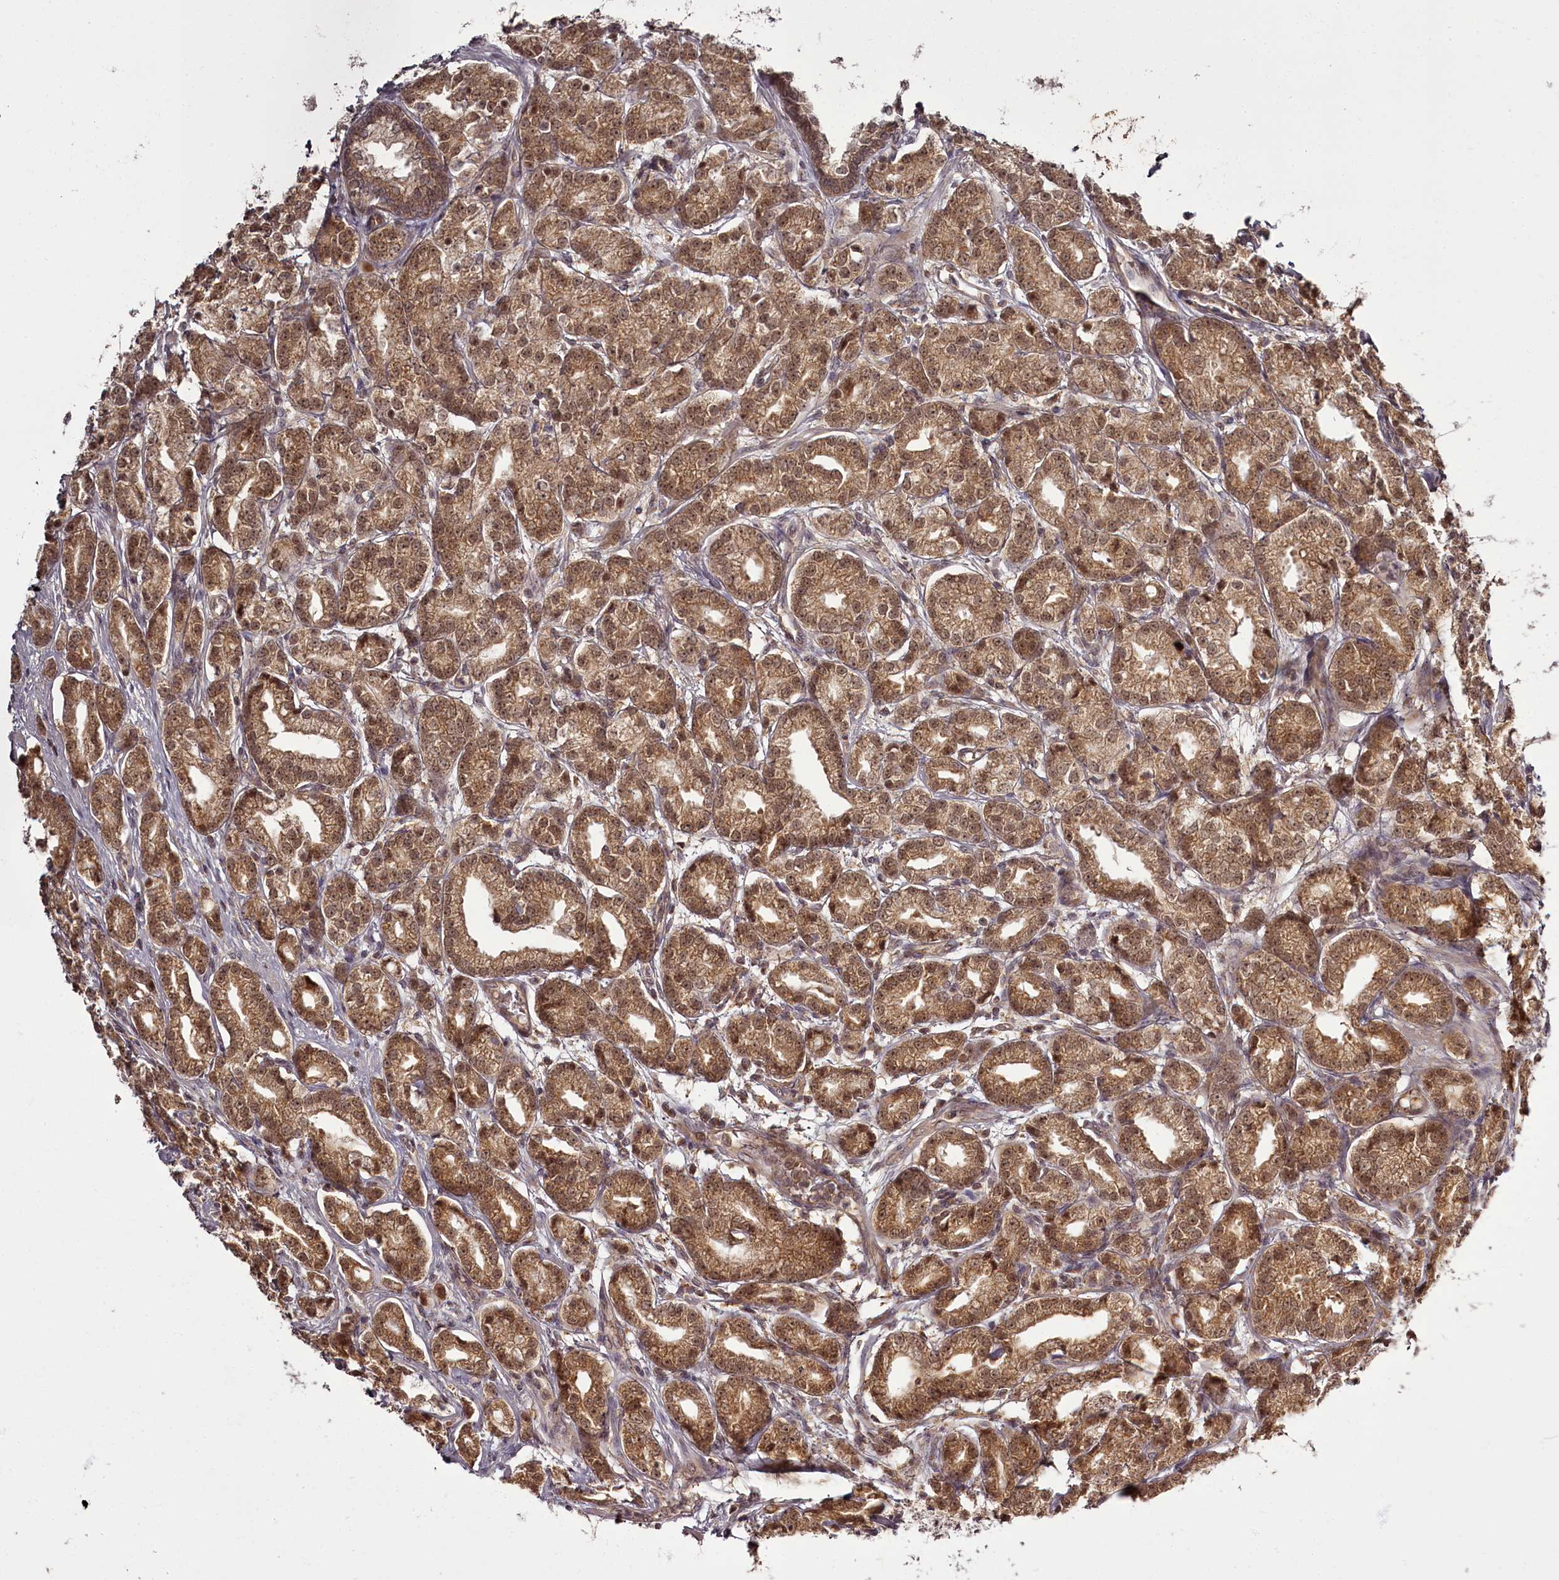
{"staining": {"intensity": "moderate", "quantity": ">75%", "location": "cytoplasmic/membranous,nuclear"}, "tissue": "prostate cancer", "cell_type": "Tumor cells", "image_type": "cancer", "snomed": [{"axis": "morphology", "description": "Adenocarcinoma, High grade"}, {"axis": "topography", "description": "Prostate"}], "caption": "This is an image of immunohistochemistry (IHC) staining of prostate adenocarcinoma (high-grade), which shows moderate expression in the cytoplasmic/membranous and nuclear of tumor cells.", "gene": "PCBP2", "patient": {"sex": "male", "age": 69}}